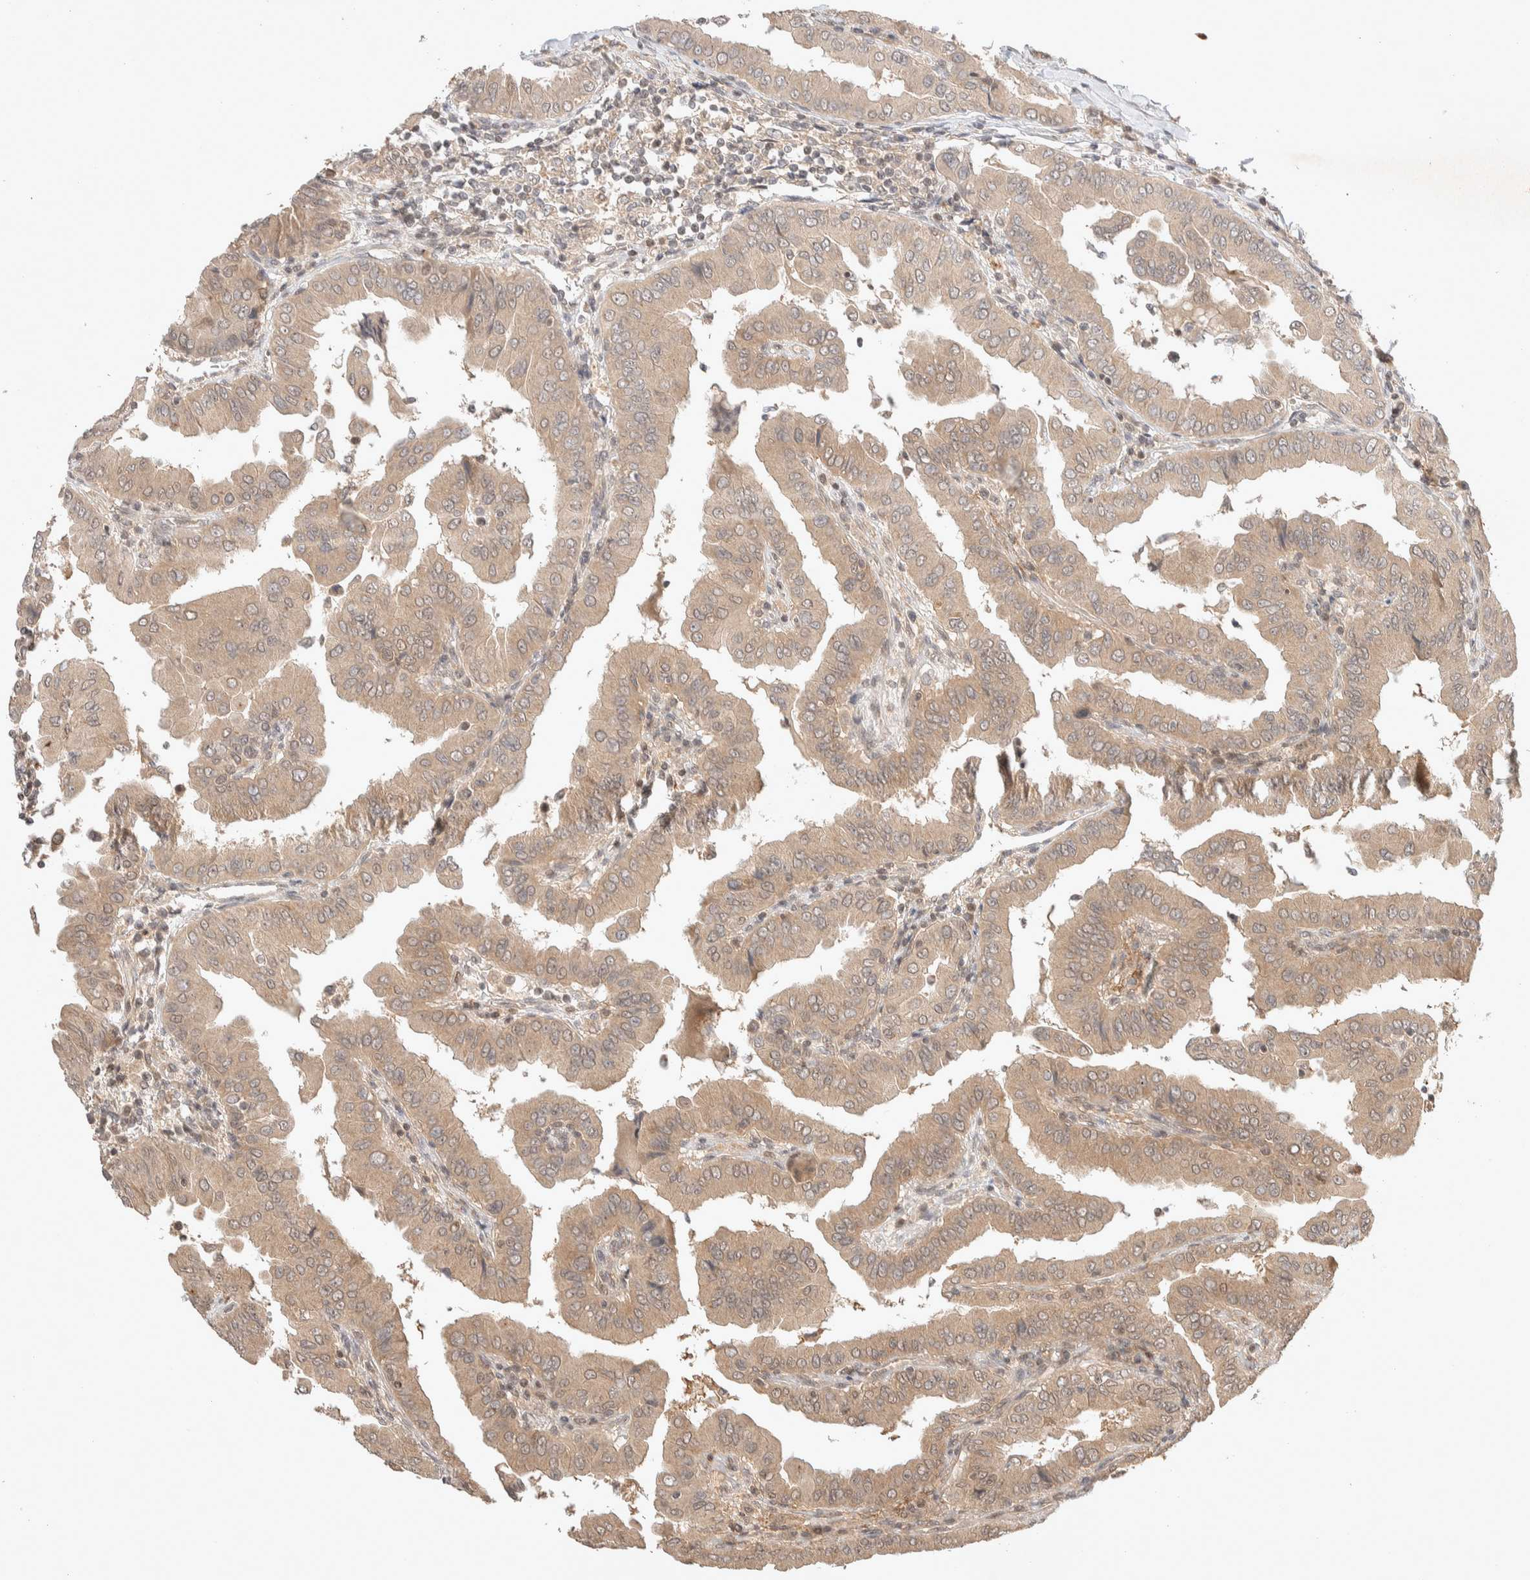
{"staining": {"intensity": "moderate", "quantity": ">75%", "location": "cytoplasmic/membranous"}, "tissue": "thyroid cancer", "cell_type": "Tumor cells", "image_type": "cancer", "snomed": [{"axis": "morphology", "description": "Papillary adenocarcinoma, NOS"}, {"axis": "topography", "description": "Thyroid gland"}], "caption": "Thyroid cancer (papillary adenocarcinoma) stained for a protein (brown) shows moderate cytoplasmic/membranous positive positivity in about >75% of tumor cells.", "gene": "THRA", "patient": {"sex": "male", "age": 33}}